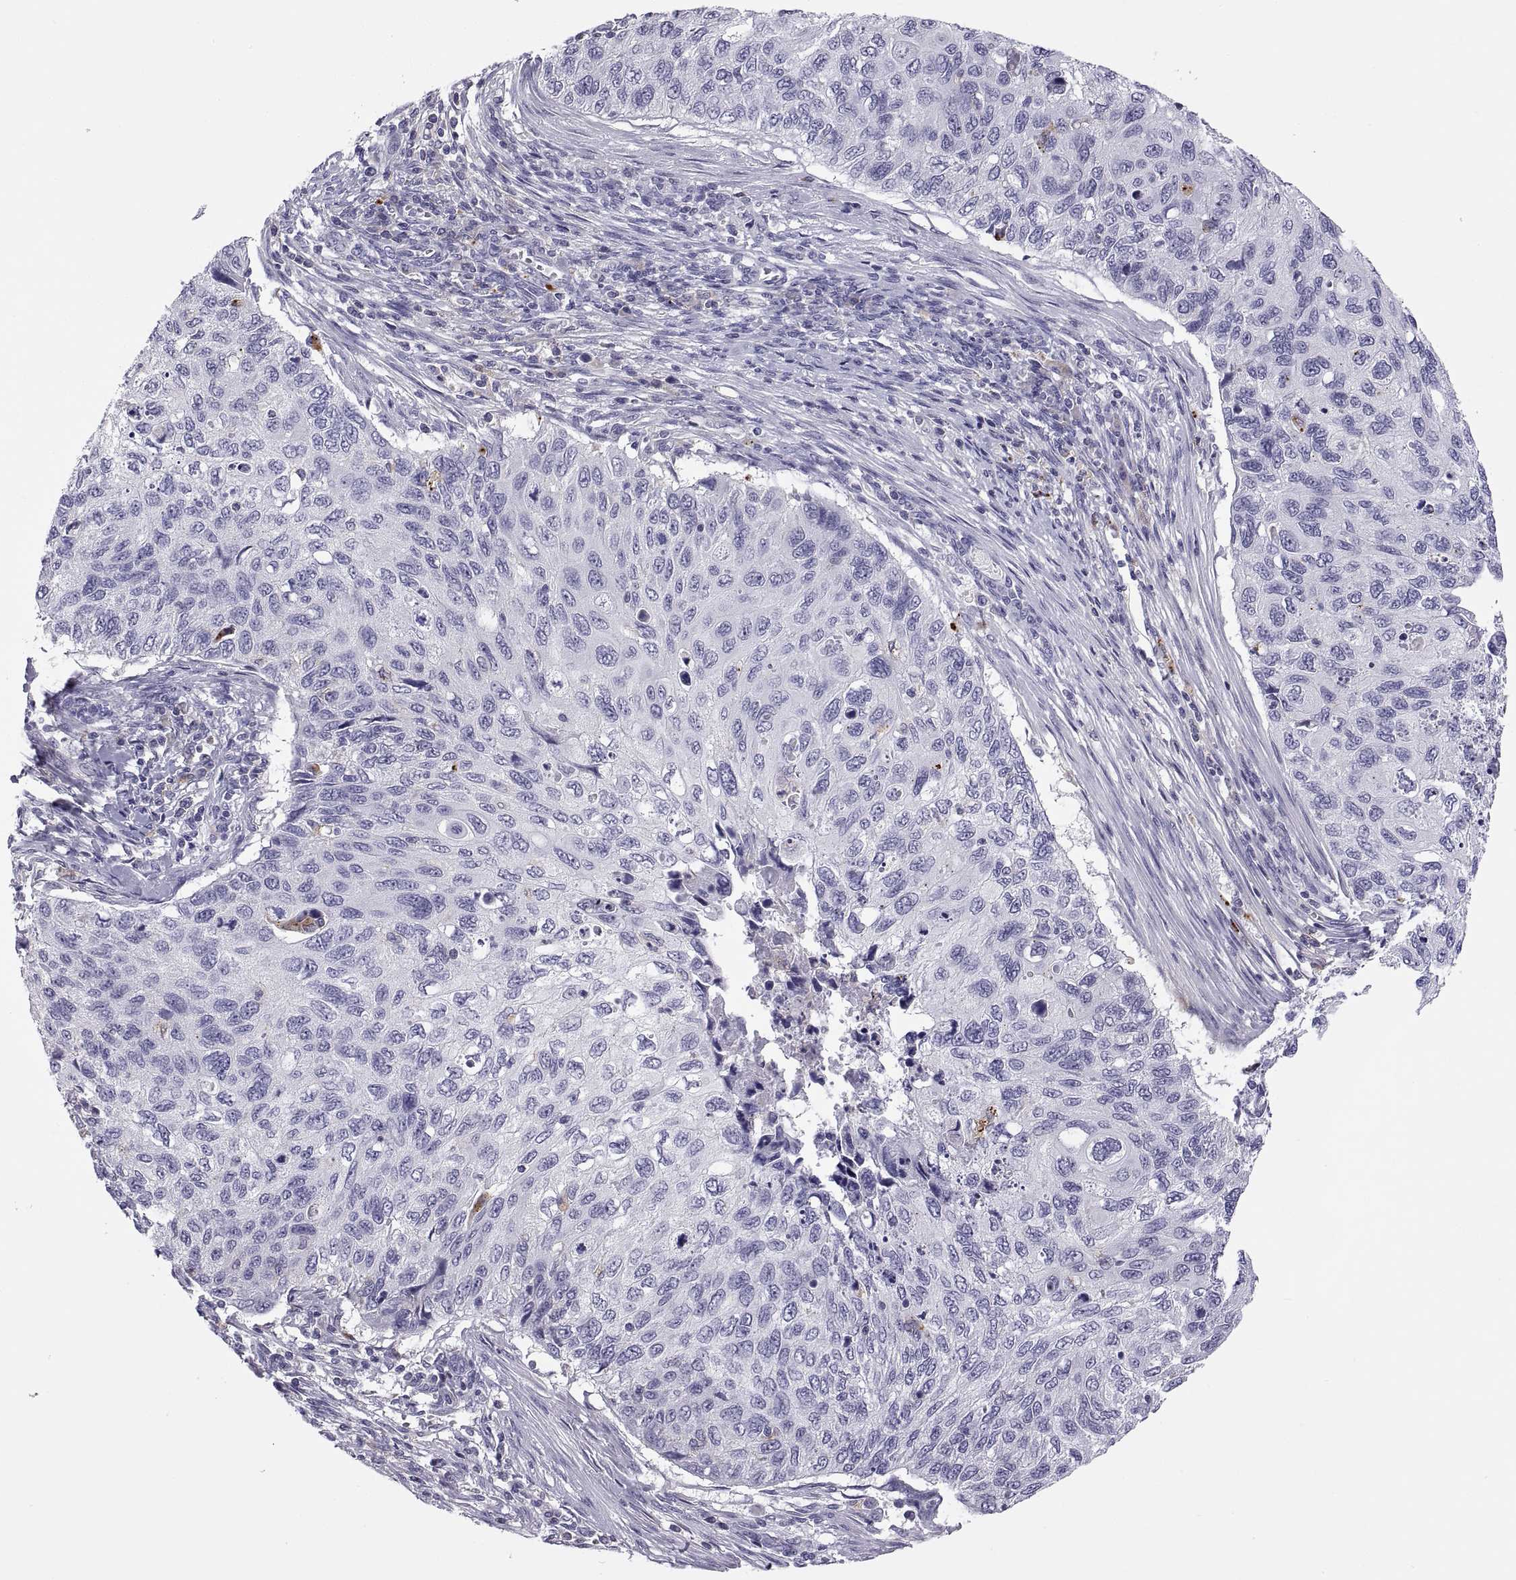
{"staining": {"intensity": "negative", "quantity": "none", "location": "none"}, "tissue": "cervical cancer", "cell_type": "Tumor cells", "image_type": "cancer", "snomed": [{"axis": "morphology", "description": "Squamous cell carcinoma, NOS"}, {"axis": "topography", "description": "Cervix"}], "caption": "Protein analysis of cervical cancer (squamous cell carcinoma) exhibits no significant positivity in tumor cells.", "gene": "RGS19", "patient": {"sex": "female", "age": 70}}